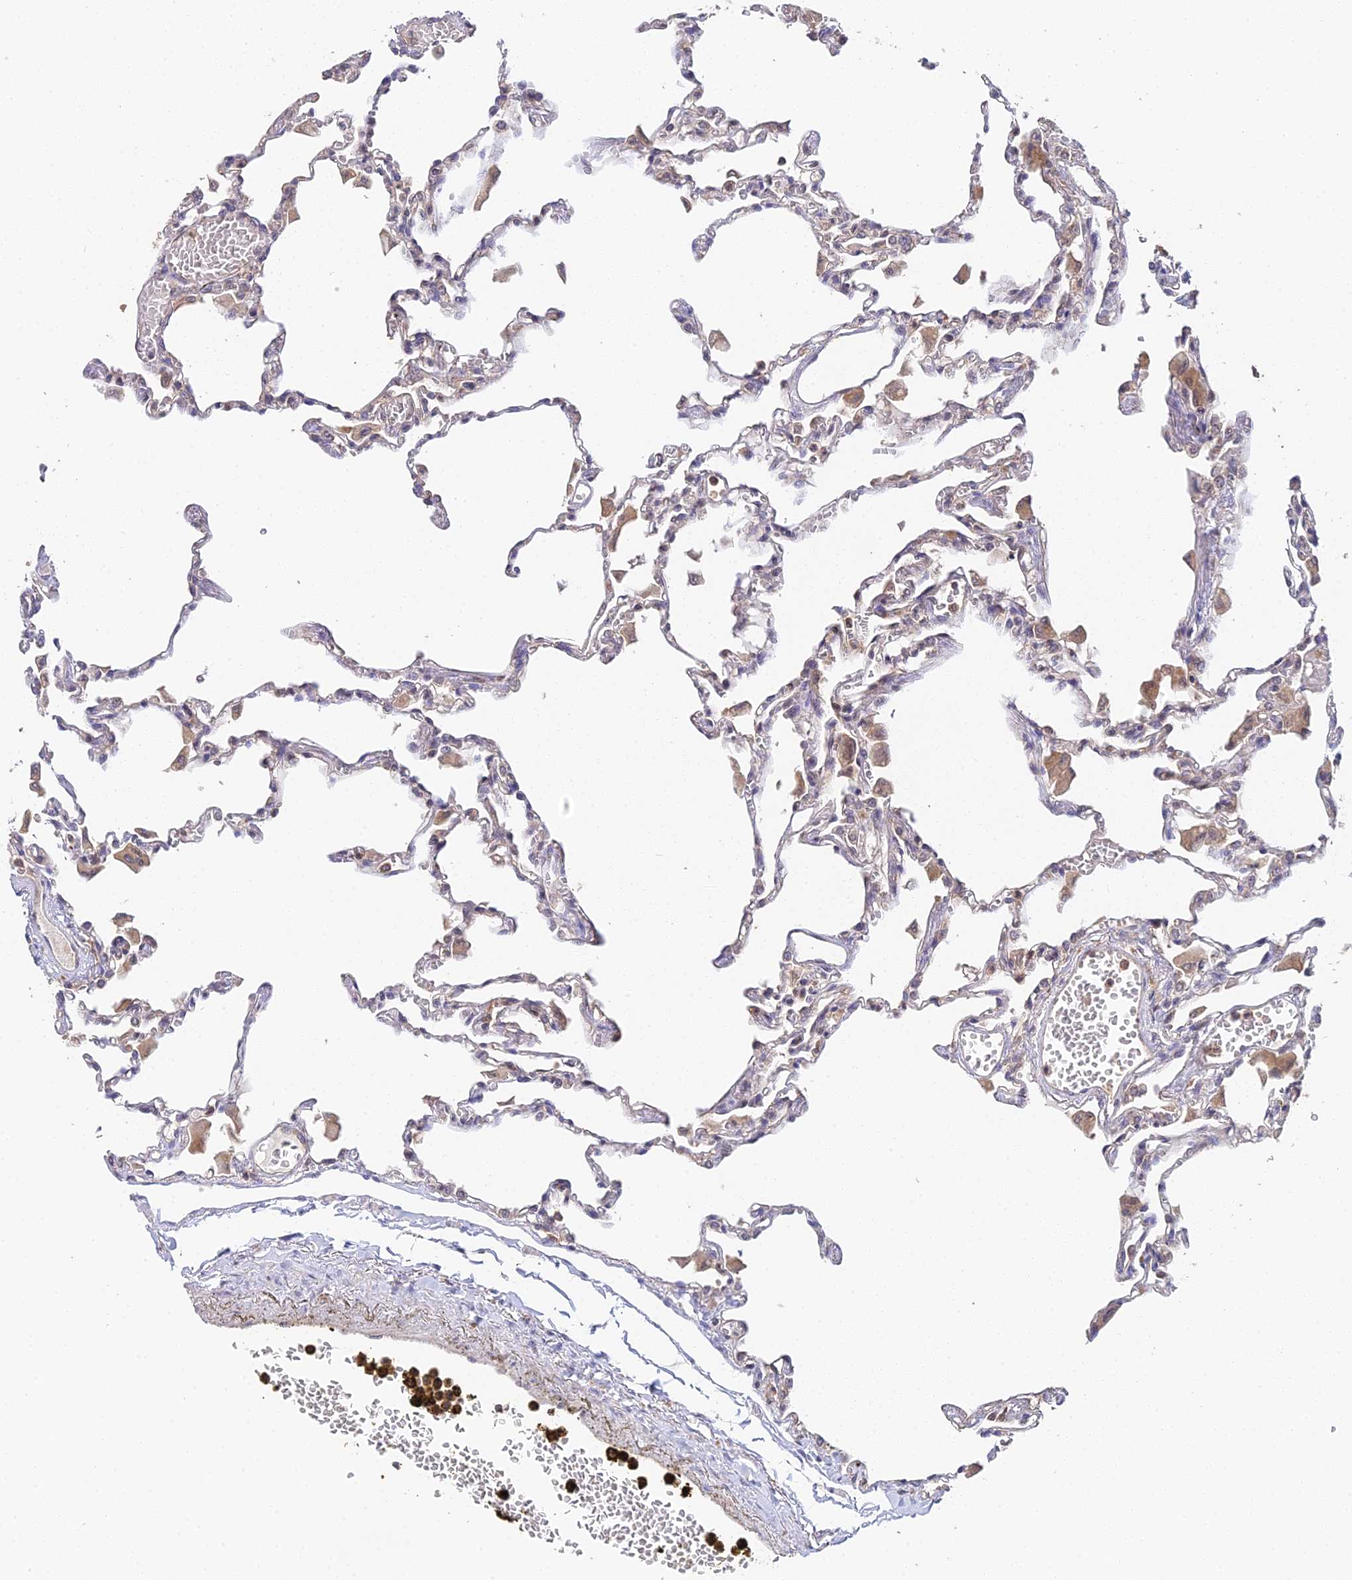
{"staining": {"intensity": "moderate", "quantity": "<25%", "location": "cytoplasmic/membranous,nuclear"}, "tissue": "lung", "cell_type": "Alveolar cells", "image_type": "normal", "snomed": [{"axis": "morphology", "description": "Normal tissue, NOS"}, {"axis": "topography", "description": "Bronchus"}, {"axis": "topography", "description": "Lung"}], "caption": "Protein expression analysis of benign lung reveals moderate cytoplasmic/membranous,nuclear positivity in about <25% of alveolar cells.", "gene": "TPRX1", "patient": {"sex": "female", "age": 49}}